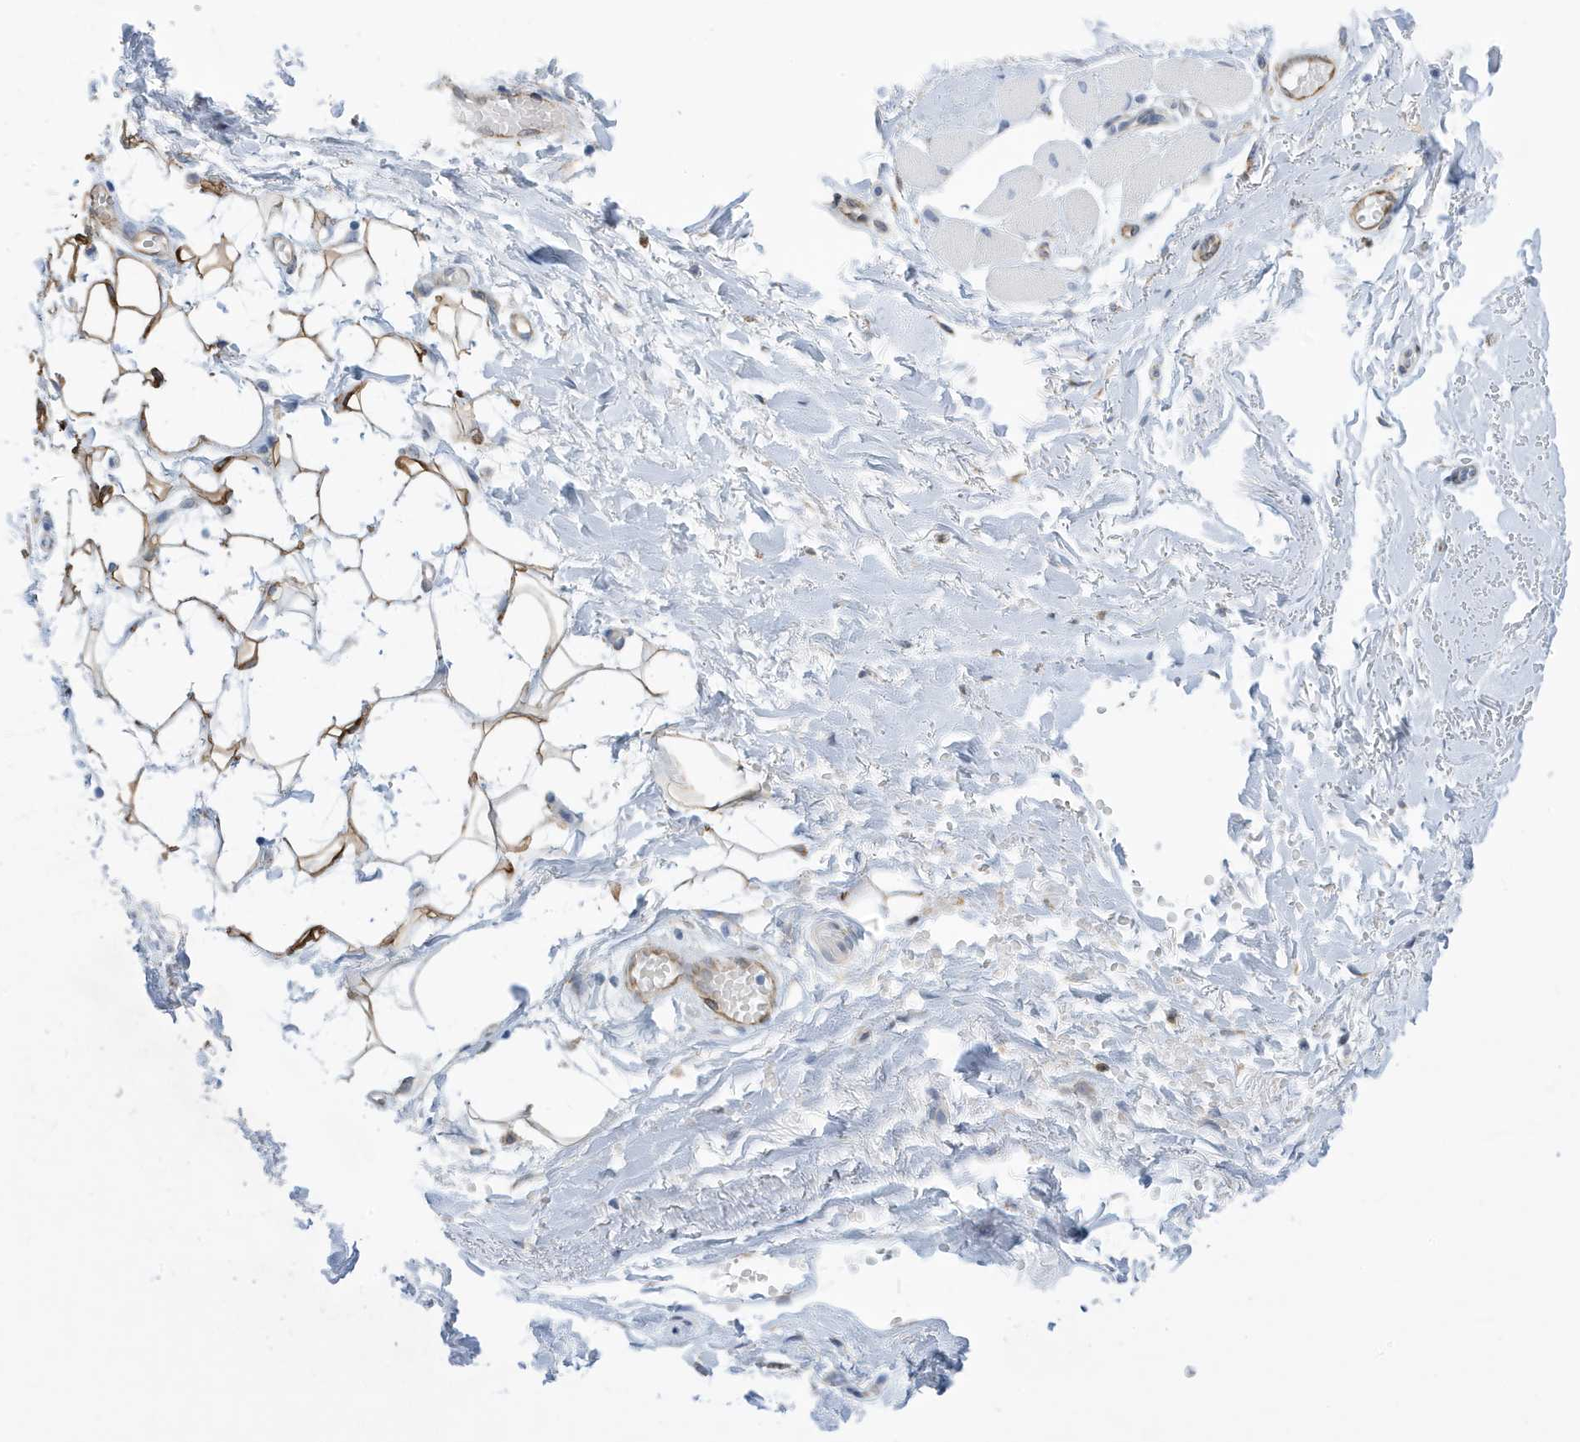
{"staining": {"intensity": "strong", "quantity": ">75%", "location": "cytoplasmic/membranous"}, "tissue": "adipose tissue", "cell_type": "Adipocytes", "image_type": "normal", "snomed": [{"axis": "morphology", "description": "Normal tissue, NOS"}, {"axis": "morphology", "description": "Basal cell carcinoma"}, {"axis": "topography", "description": "Skin"}], "caption": "IHC (DAB) staining of unremarkable human adipose tissue shows strong cytoplasmic/membranous protein expression in about >75% of adipocytes.", "gene": "SEMA3F", "patient": {"sex": "female", "age": 89}}